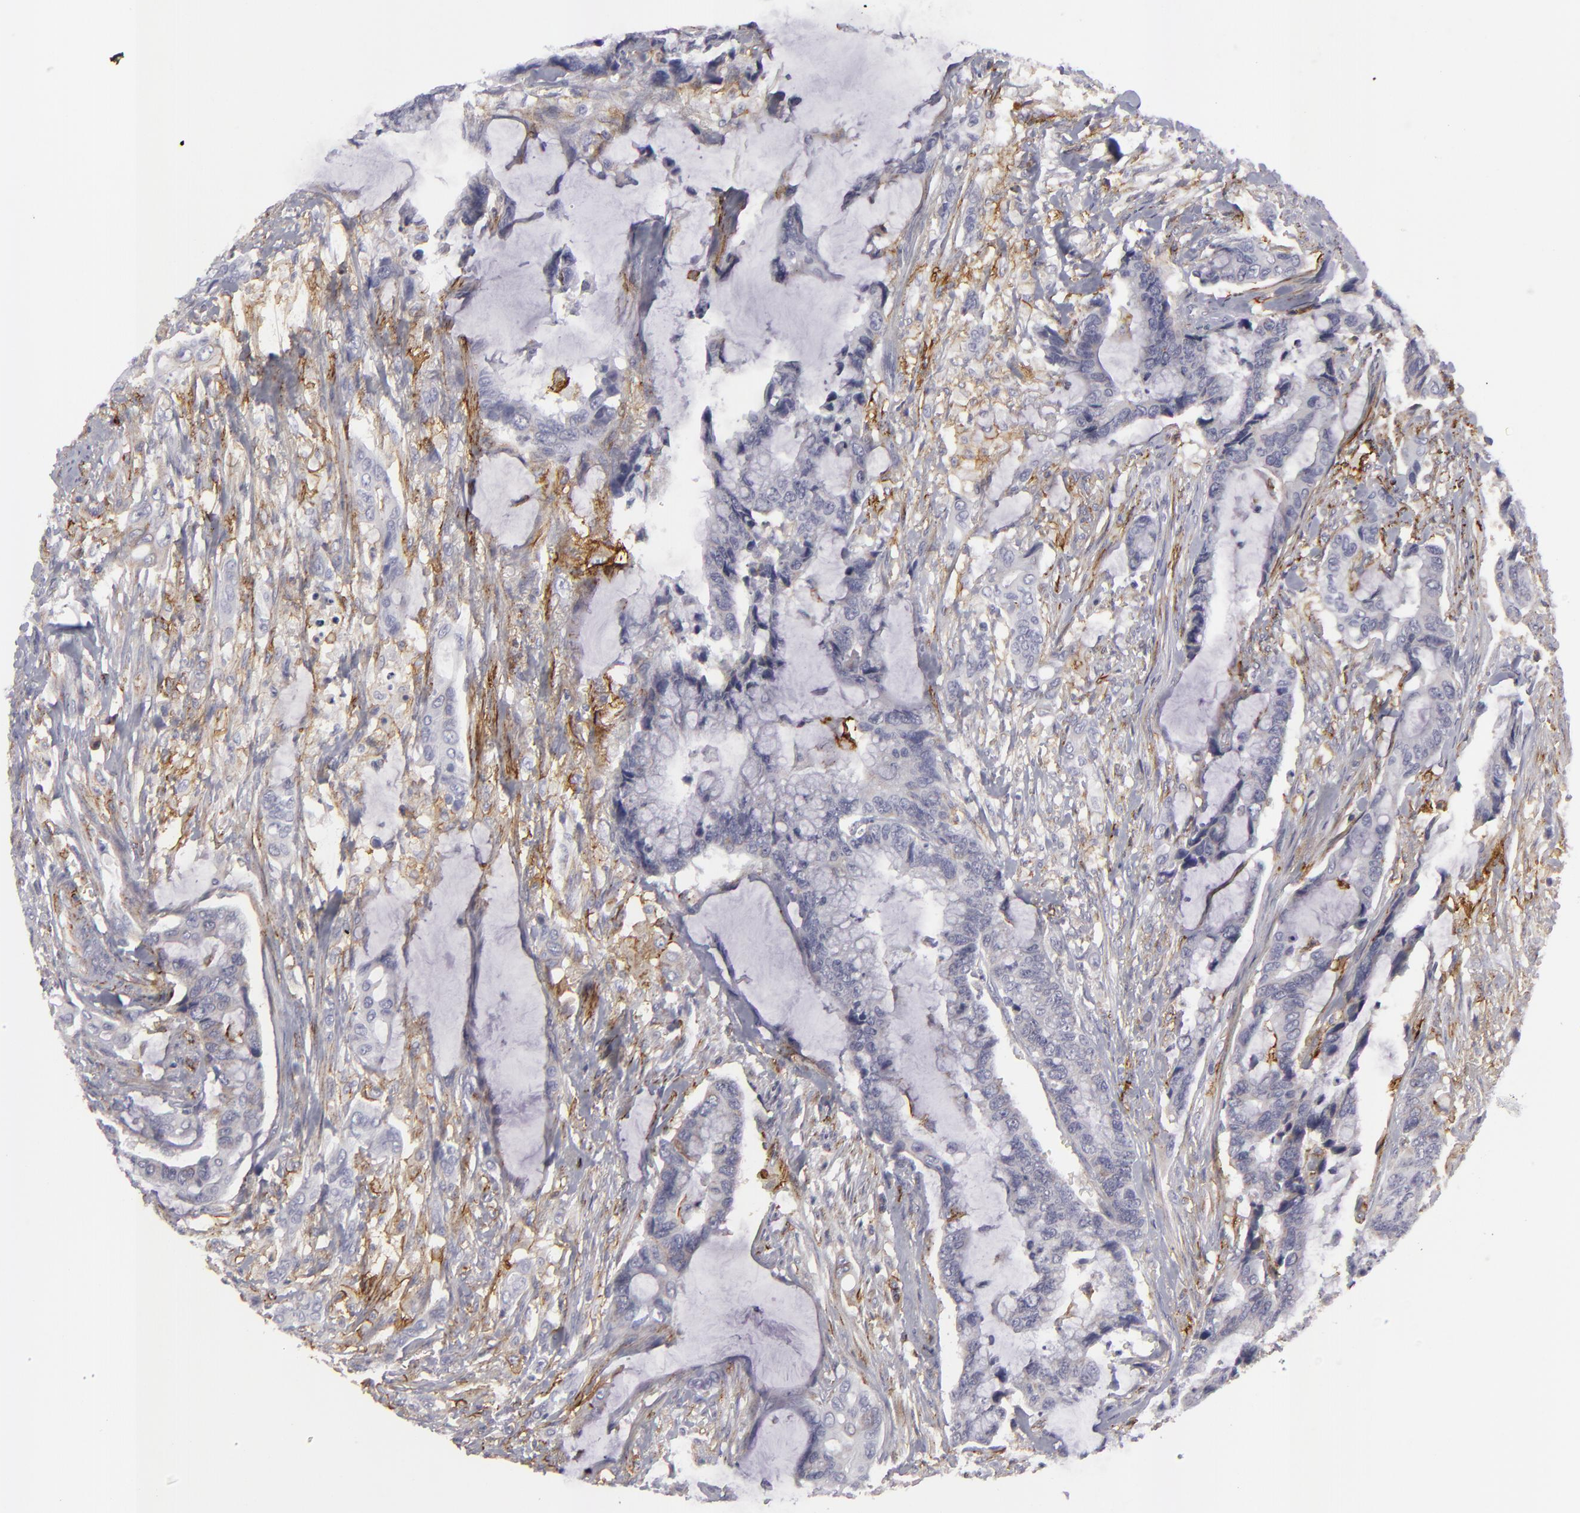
{"staining": {"intensity": "weak", "quantity": "<25%", "location": "cytoplasmic/membranous"}, "tissue": "colorectal cancer", "cell_type": "Tumor cells", "image_type": "cancer", "snomed": [{"axis": "morphology", "description": "Adenocarcinoma, NOS"}, {"axis": "topography", "description": "Rectum"}], "caption": "DAB (3,3'-diaminobenzidine) immunohistochemical staining of colorectal cancer demonstrates no significant expression in tumor cells. (Immunohistochemistry, brightfield microscopy, high magnification).", "gene": "ALCAM", "patient": {"sex": "female", "age": 59}}